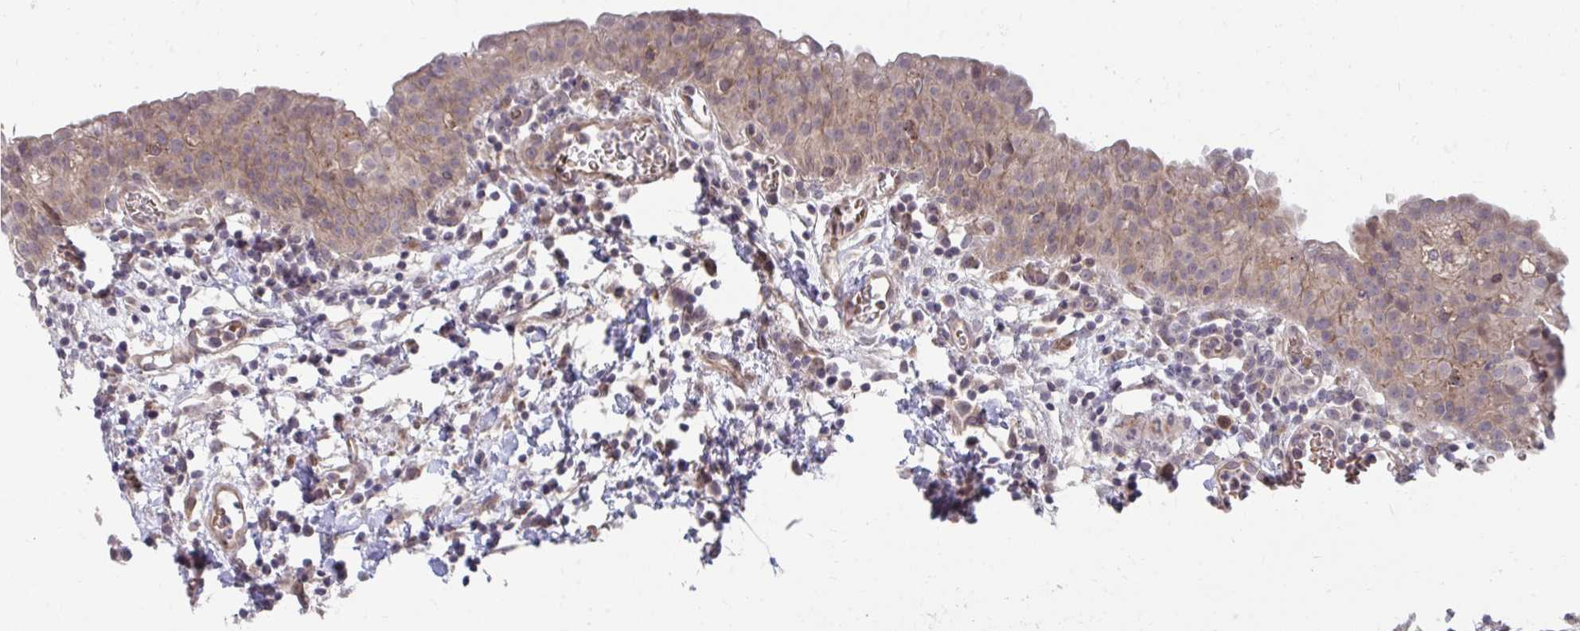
{"staining": {"intensity": "weak", "quantity": ">75%", "location": "cytoplasmic/membranous,nuclear"}, "tissue": "urinary bladder", "cell_type": "Urothelial cells", "image_type": "normal", "snomed": [{"axis": "morphology", "description": "Normal tissue, NOS"}, {"axis": "morphology", "description": "Inflammation, NOS"}, {"axis": "topography", "description": "Urinary bladder"}], "caption": "This micrograph reveals normal urinary bladder stained with immunohistochemistry to label a protein in brown. The cytoplasmic/membranous,nuclear of urothelial cells show weak positivity for the protein. Nuclei are counter-stained blue.", "gene": "ITPR2", "patient": {"sex": "male", "age": 57}}